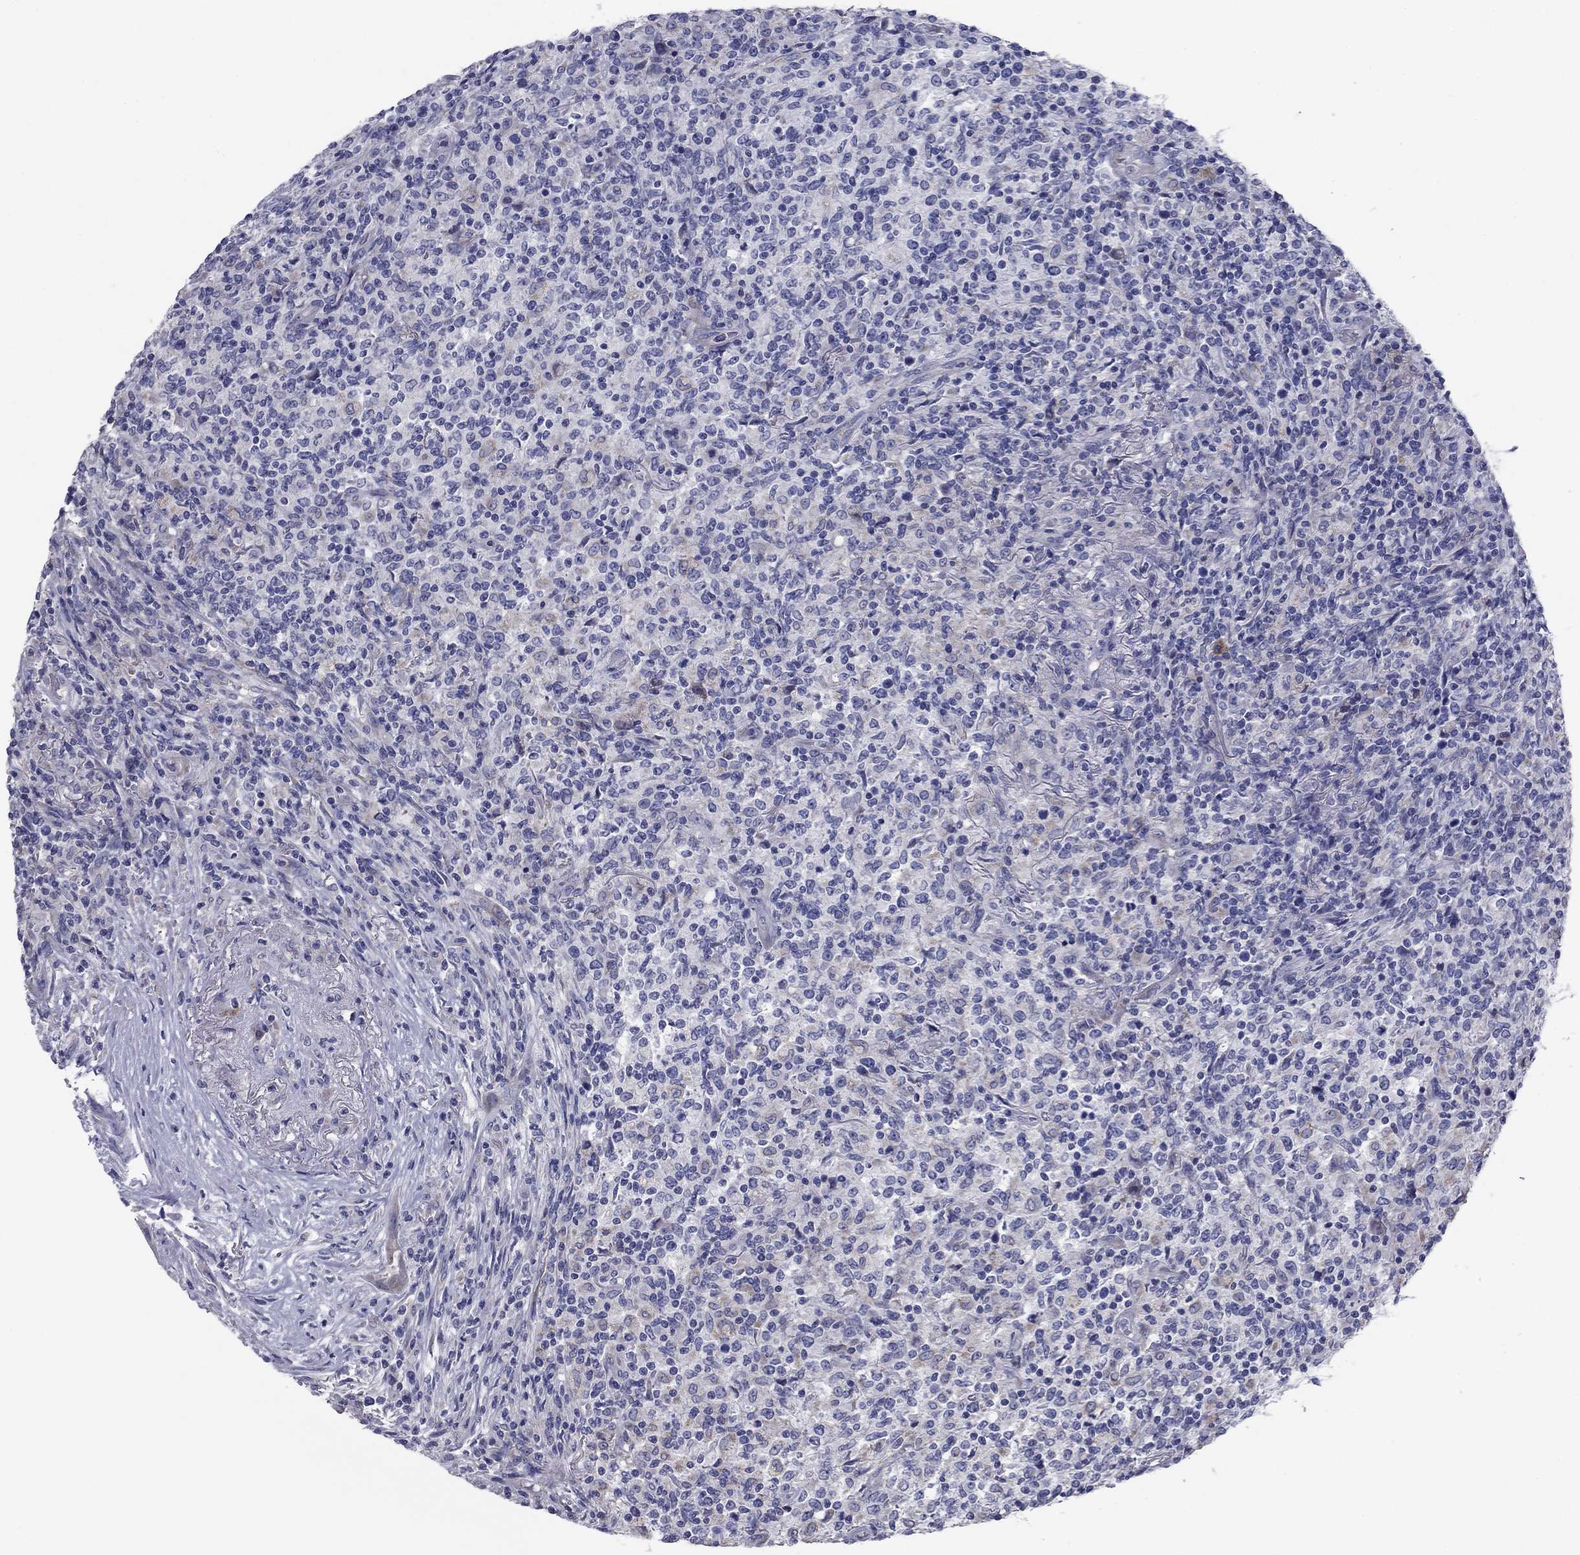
{"staining": {"intensity": "weak", "quantity": "<25%", "location": "cytoplasmic/membranous"}, "tissue": "lymphoma", "cell_type": "Tumor cells", "image_type": "cancer", "snomed": [{"axis": "morphology", "description": "Malignant lymphoma, non-Hodgkin's type, High grade"}, {"axis": "topography", "description": "Lung"}], "caption": "The immunohistochemistry image has no significant positivity in tumor cells of lymphoma tissue.", "gene": "GRK7", "patient": {"sex": "male", "age": 79}}